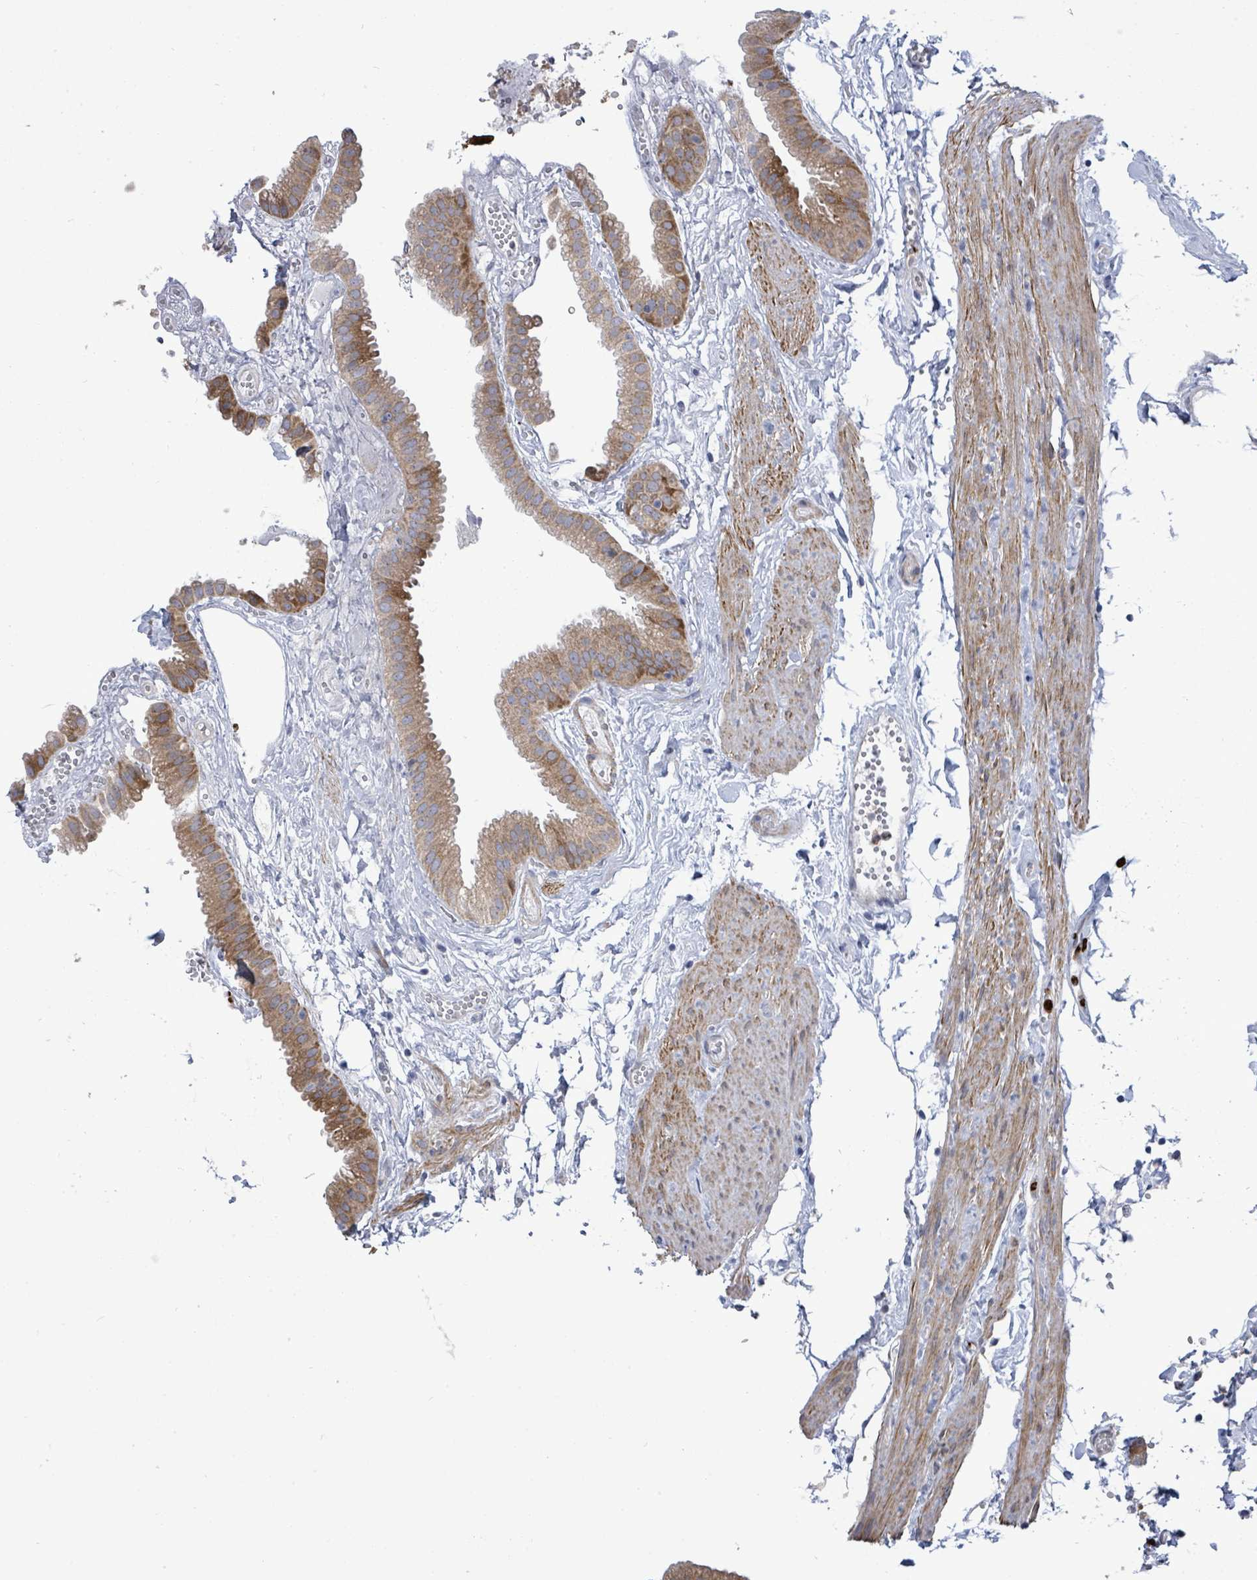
{"staining": {"intensity": "moderate", "quantity": ">75%", "location": "cytoplasmic/membranous"}, "tissue": "gallbladder", "cell_type": "Glandular cells", "image_type": "normal", "snomed": [{"axis": "morphology", "description": "Normal tissue, NOS"}, {"axis": "topography", "description": "Gallbladder"}], "caption": "This micrograph reveals immunohistochemistry staining of benign gallbladder, with medium moderate cytoplasmic/membranous positivity in approximately >75% of glandular cells.", "gene": "SAR1A", "patient": {"sex": "female", "age": 61}}